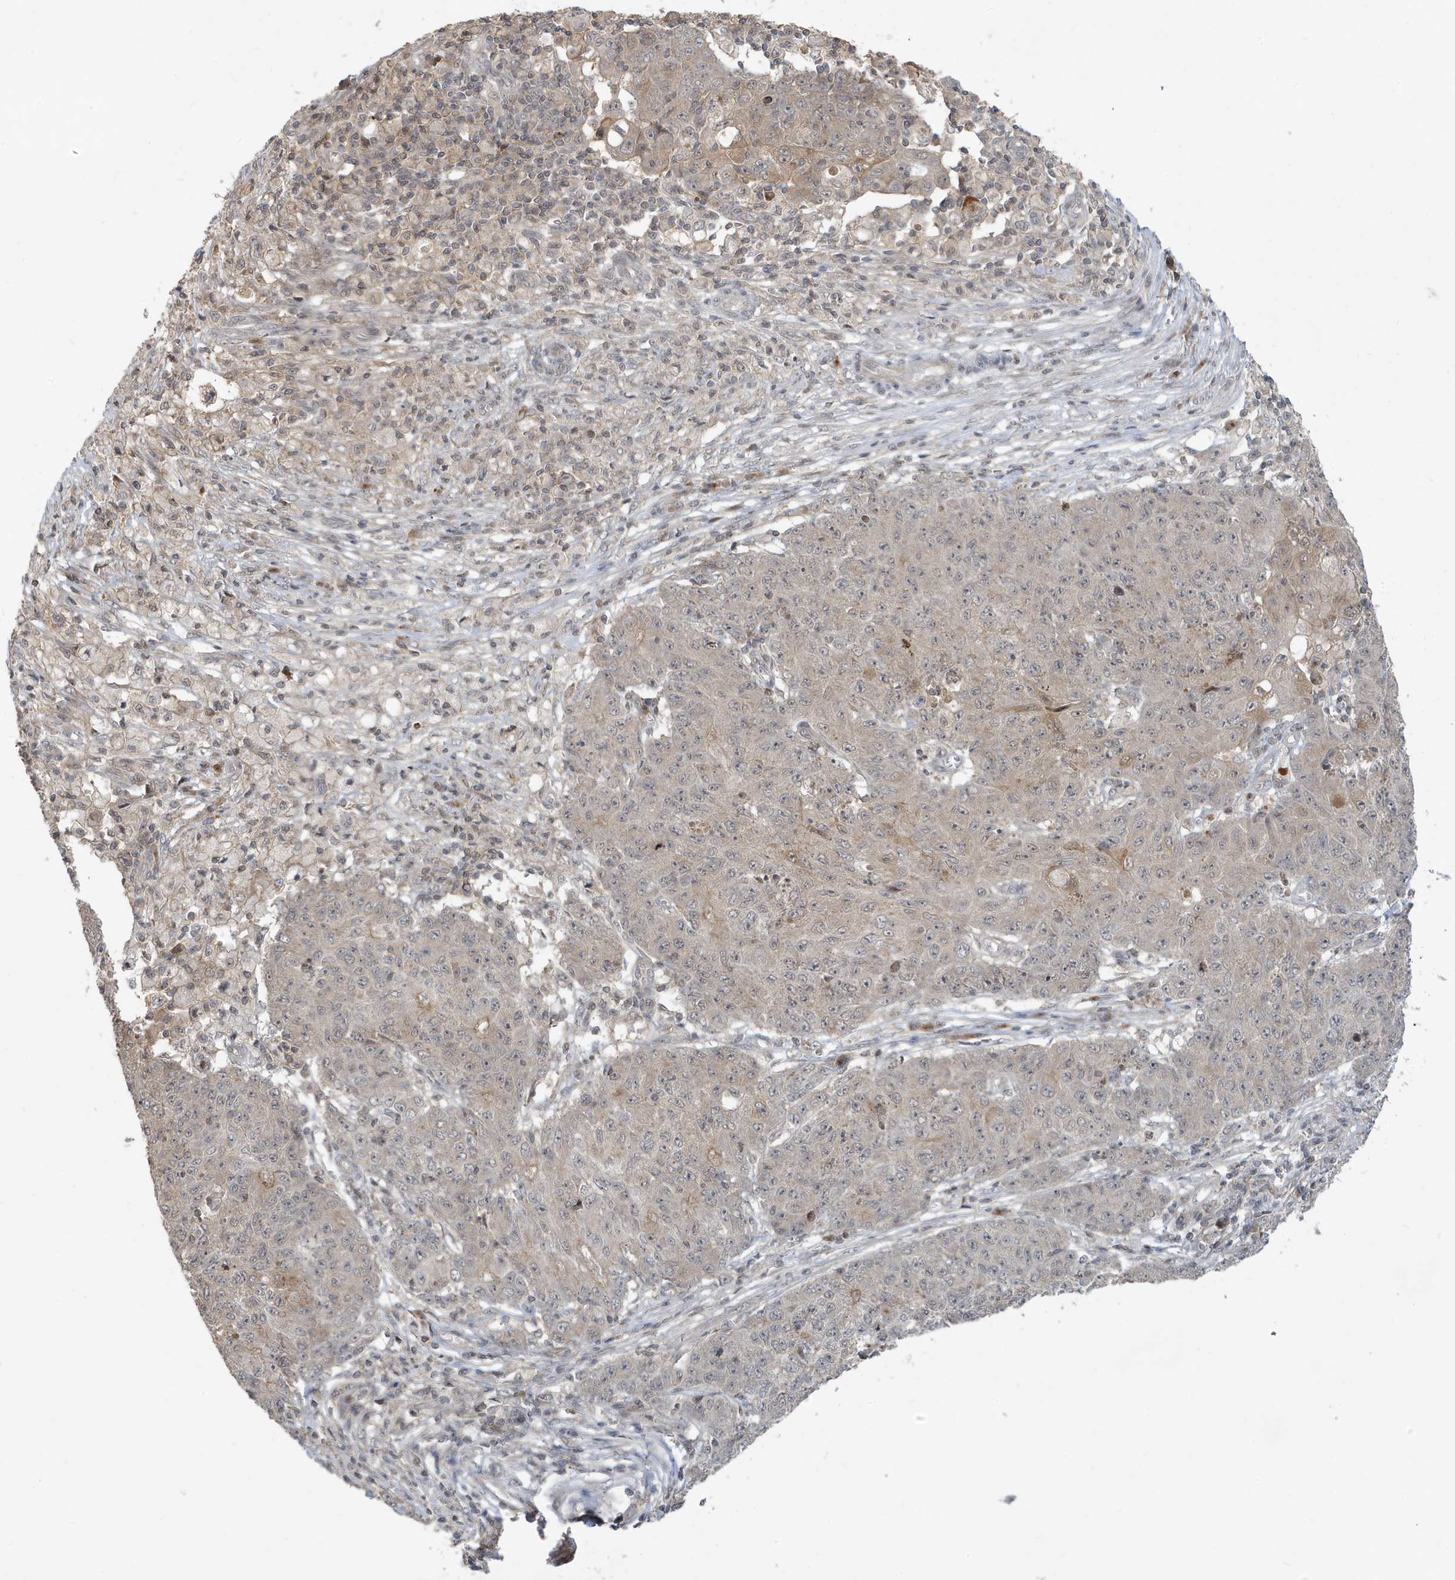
{"staining": {"intensity": "weak", "quantity": "<25%", "location": "cytoplasmic/membranous"}, "tissue": "ovarian cancer", "cell_type": "Tumor cells", "image_type": "cancer", "snomed": [{"axis": "morphology", "description": "Carcinoma, endometroid"}, {"axis": "topography", "description": "Ovary"}], "caption": "An image of ovarian cancer (endometroid carcinoma) stained for a protein reveals no brown staining in tumor cells.", "gene": "PRRT3", "patient": {"sex": "female", "age": 42}}